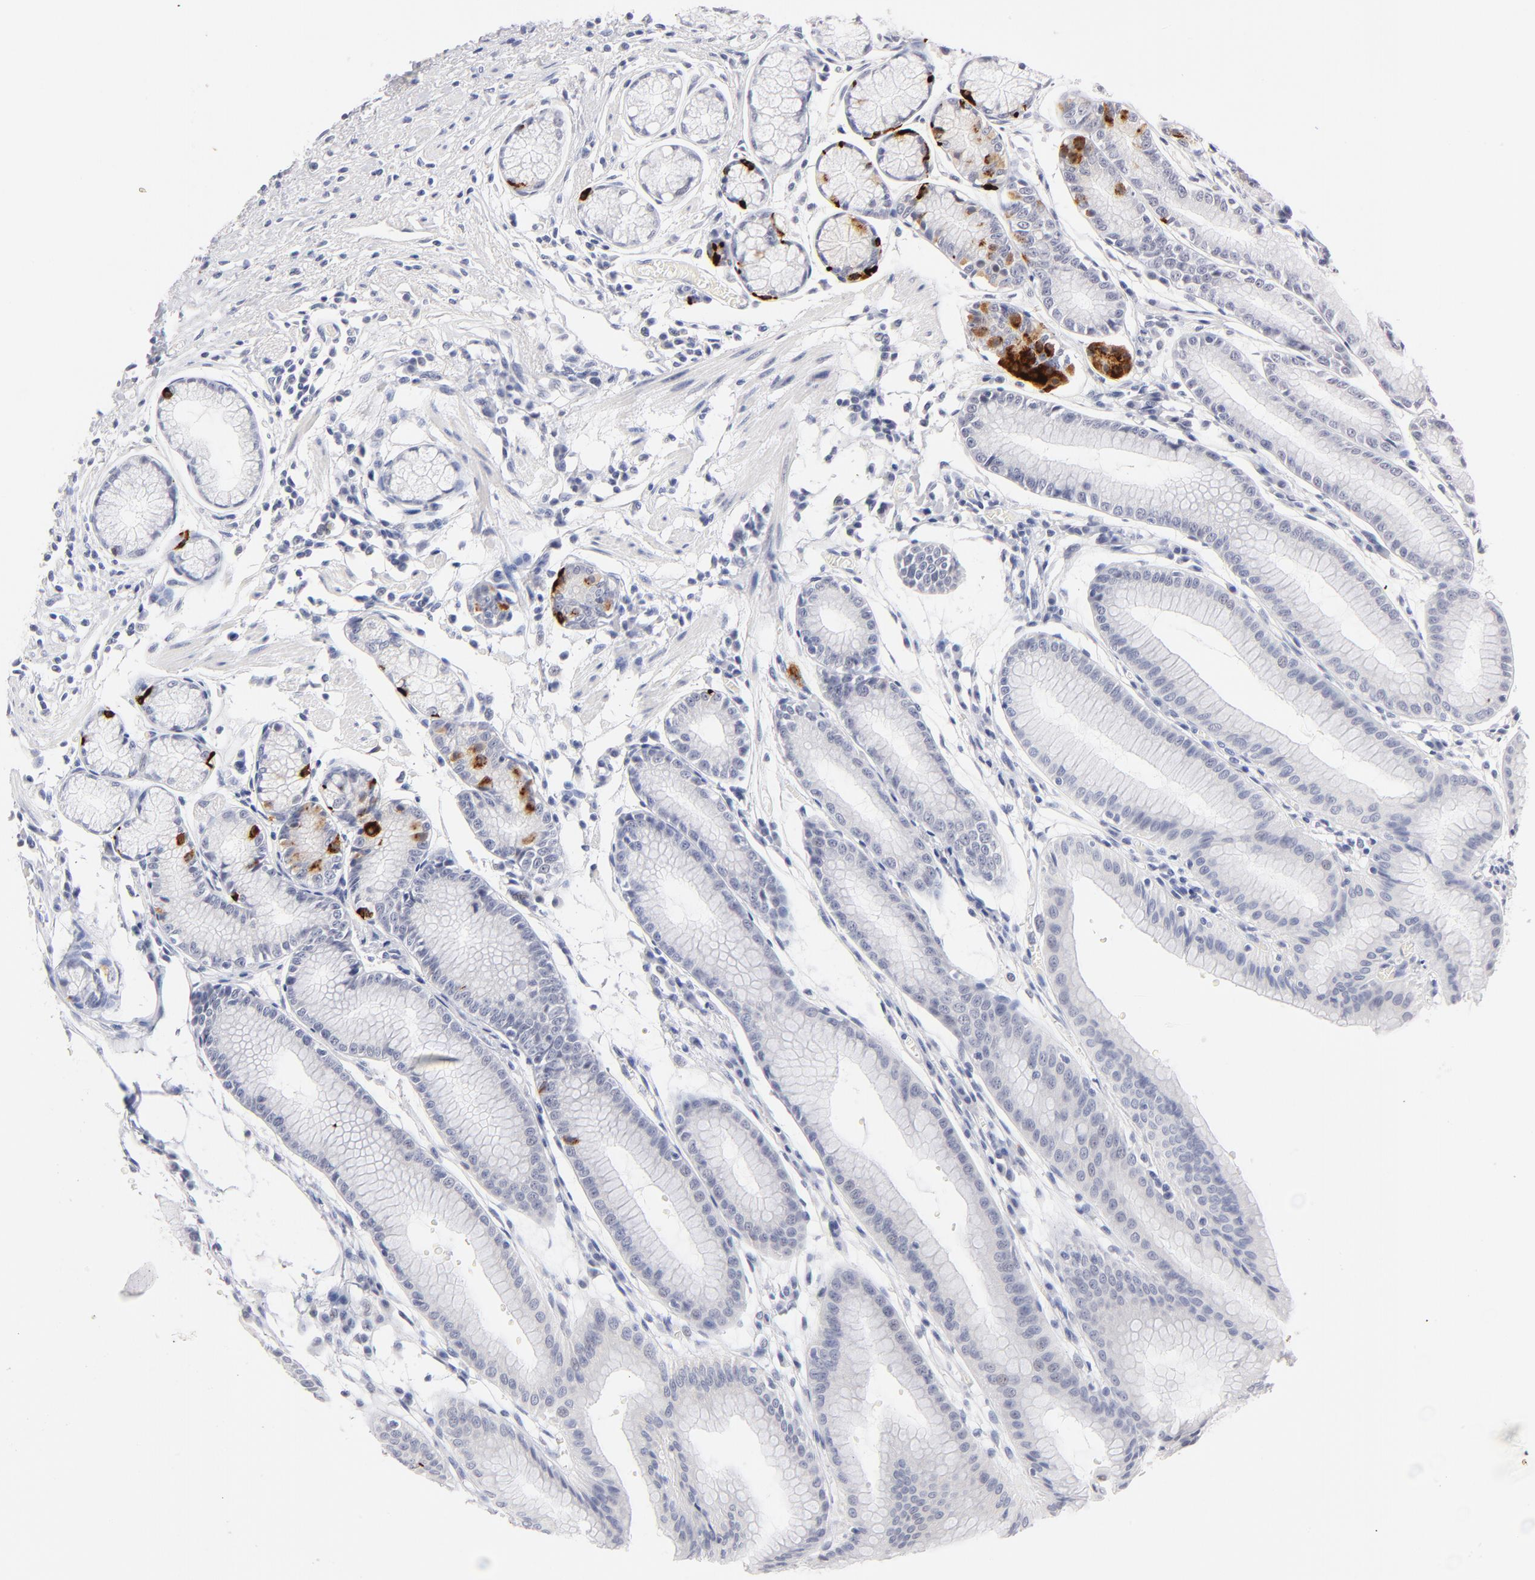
{"staining": {"intensity": "strong", "quantity": "<25%", "location": "cytoplasmic/membranous"}, "tissue": "stomach", "cell_type": "Glandular cells", "image_type": "normal", "snomed": [{"axis": "morphology", "description": "Normal tissue, NOS"}, {"axis": "morphology", "description": "Inflammation, NOS"}, {"axis": "topography", "description": "Stomach, lower"}], "caption": "Benign stomach demonstrates strong cytoplasmic/membranous expression in approximately <25% of glandular cells, visualized by immunohistochemistry. Immunohistochemistry stains the protein in brown and the nuclei are stained blue.", "gene": "KHNYN", "patient": {"sex": "male", "age": 59}}